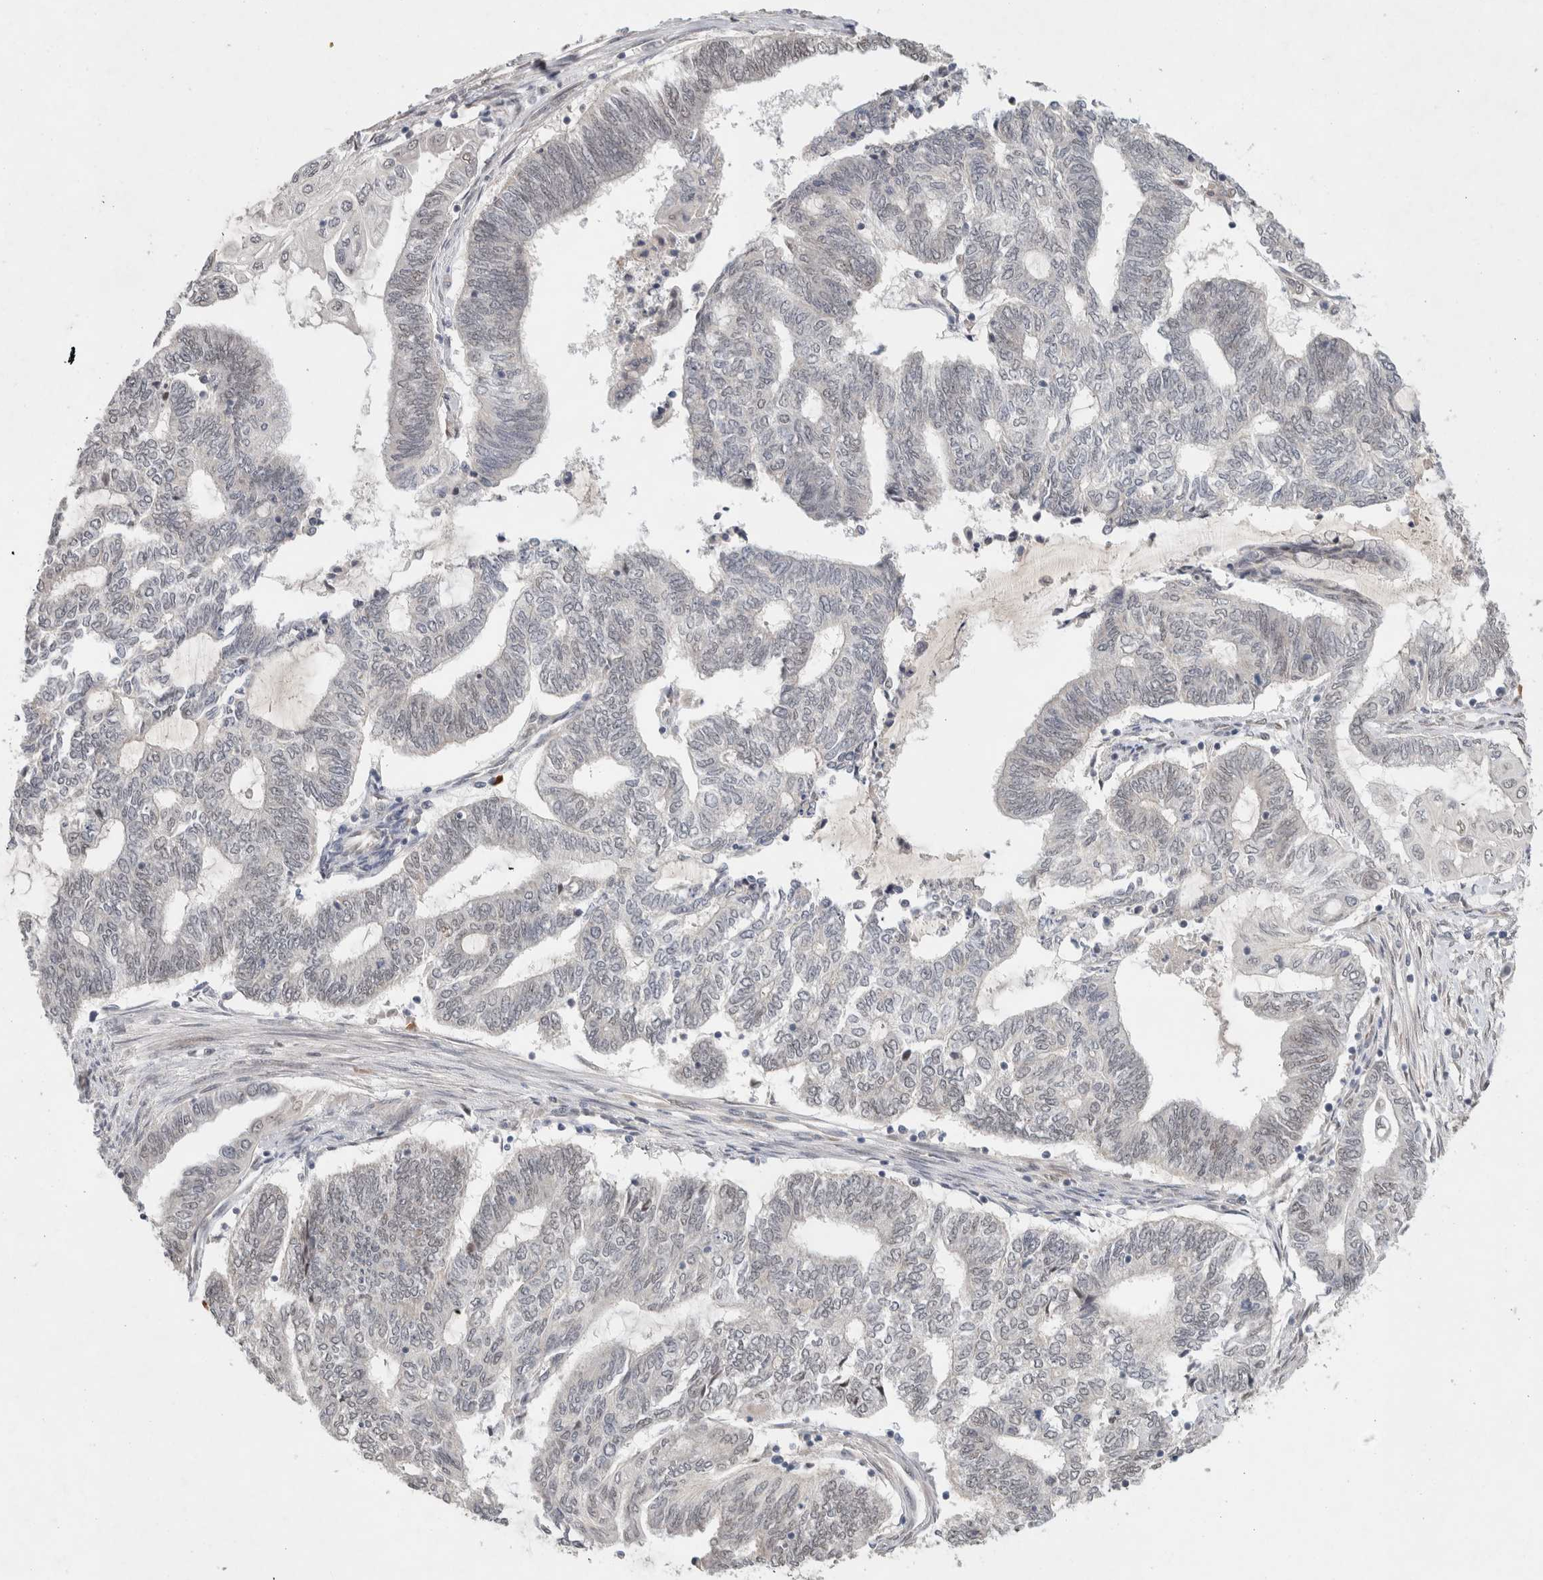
{"staining": {"intensity": "negative", "quantity": "none", "location": "none"}, "tissue": "endometrial cancer", "cell_type": "Tumor cells", "image_type": "cancer", "snomed": [{"axis": "morphology", "description": "Adenocarcinoma, NOS"}, {"axis": "topography", "description": "Uterus"}, {"axis": "topography", "description": "Endometrium"}], "caption": "High magnification brightfield microscopy of adenocarcinoma (endometrial) stained with DAB (3,3'-diaminobenzidine) (brown) and counterstained with hematoxylin (blue): tumor cells show no significant positivity.", "gene": "DDX42", "patient": {"sex": "female", "age": 70}}